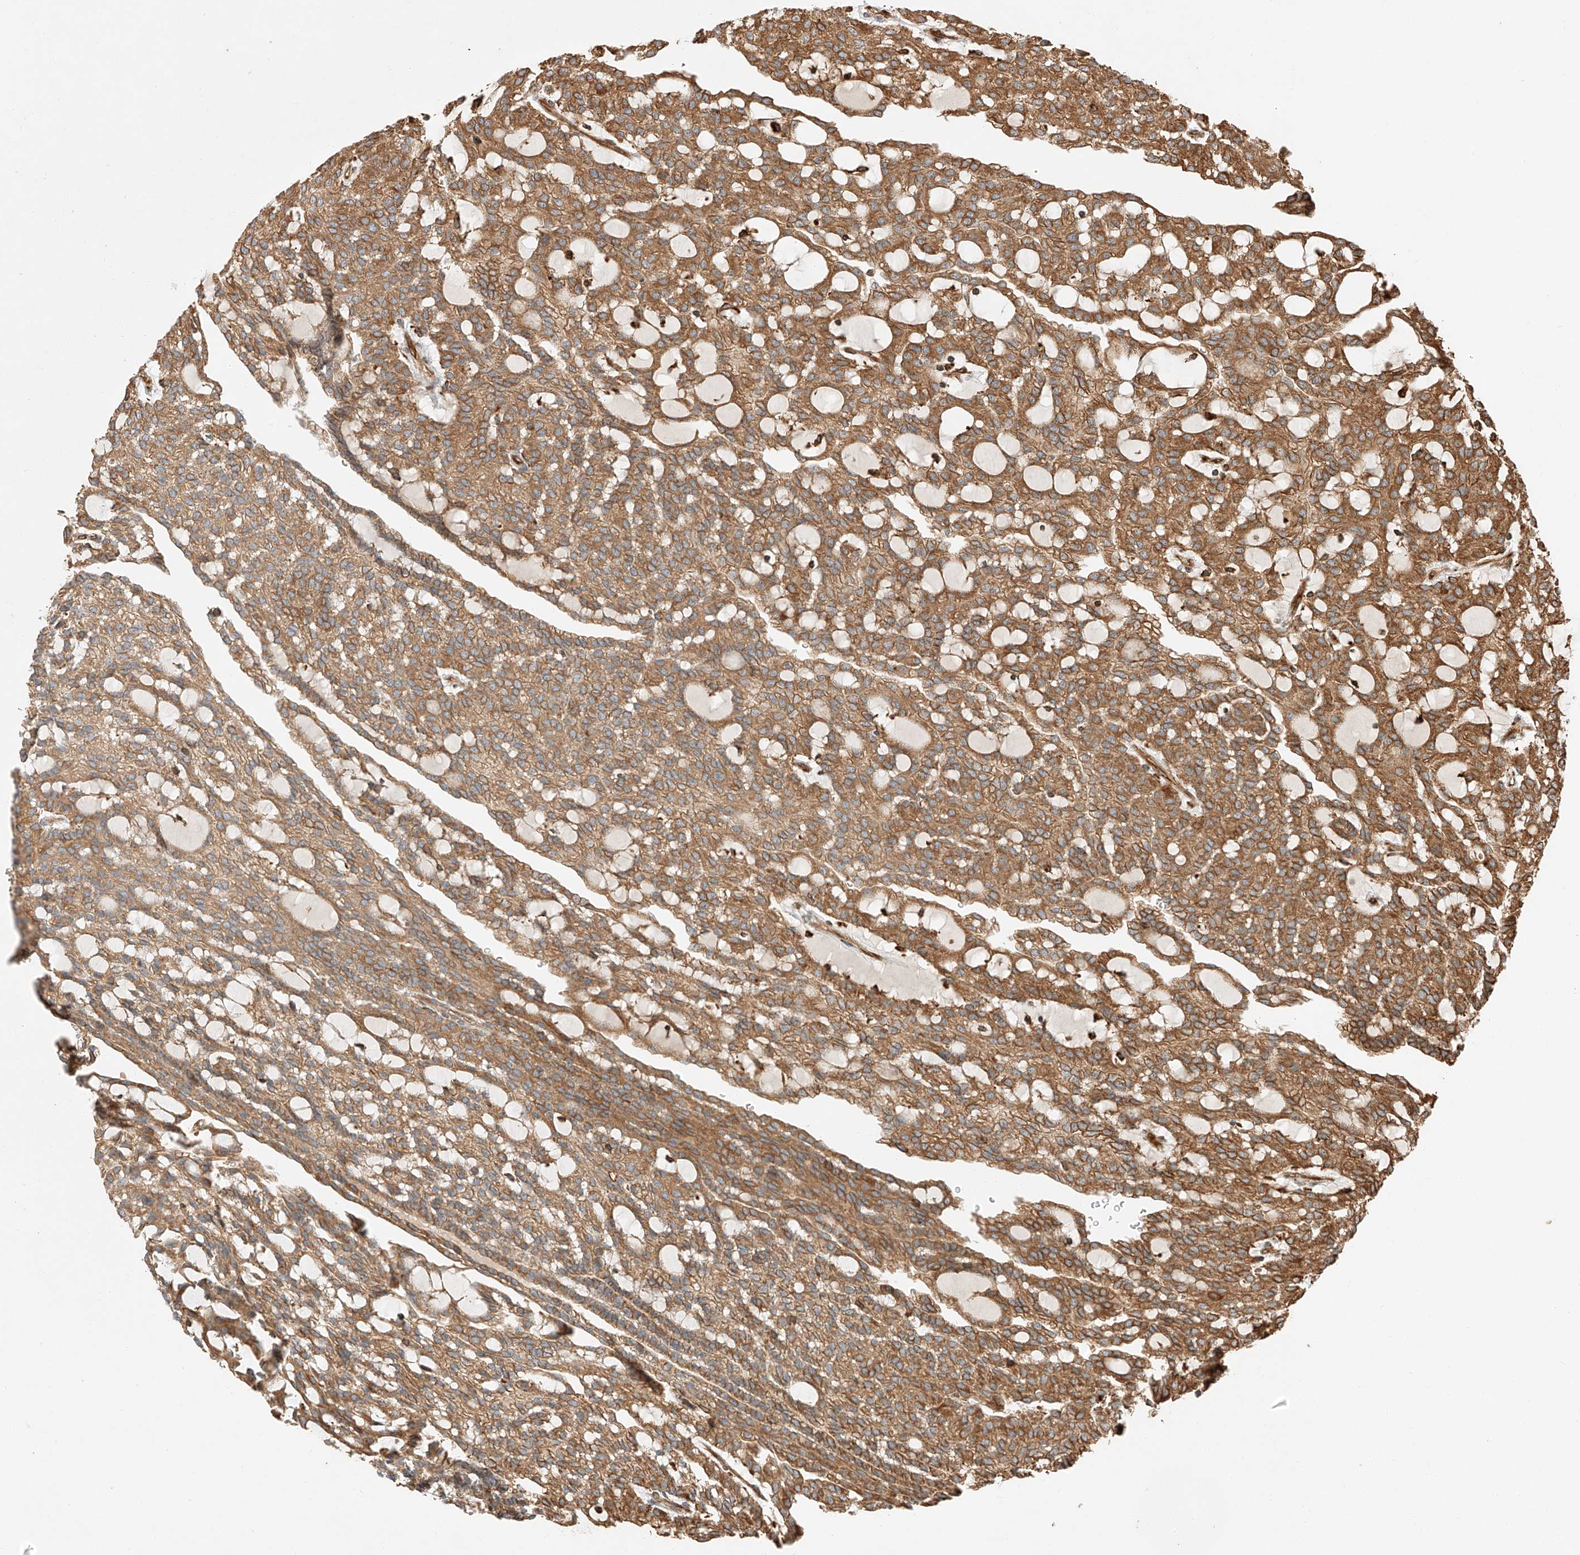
{"staining": {"intensity": "moderate", "quantity": ">75%", "location": "cytoplasmic/membranous"}, "tissue": "renal cancer", "cell_type": "Tumor cells", "image_type": "cancer", "snomed": [{"axis": "morphology", "description": "Adenocarcinoma, NOS"}, {"axis": "topography", "description": "Kidney"}], "caption": "Tumor cells display moderate cytoplasmic/membranous positivity in about >75% of cells in renal cancer (adenocarcinoma).", "gene": "ZNF84", "patient": {"sex": "male", "age": 63}}